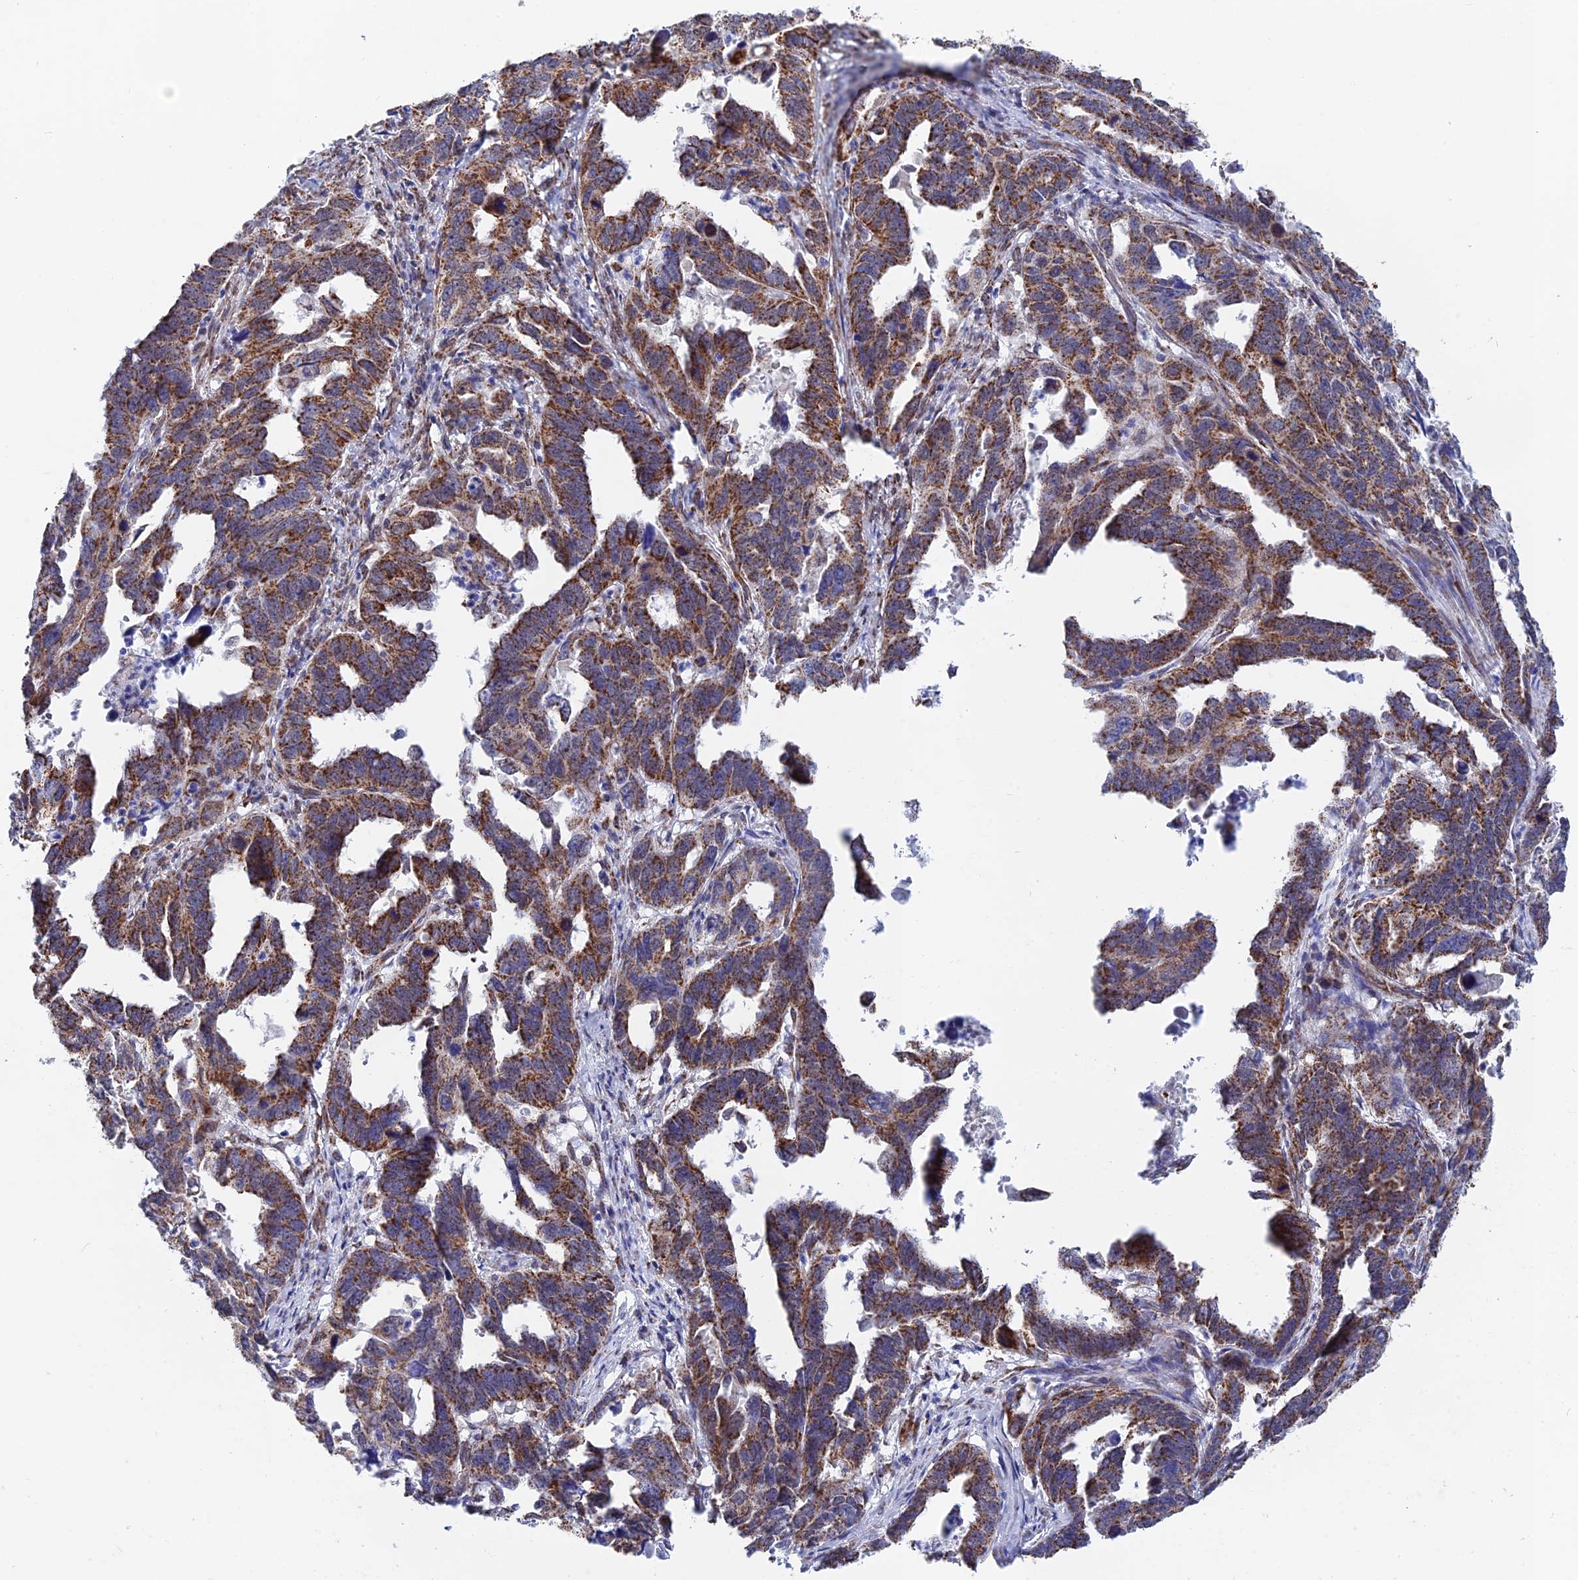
{"staining": {"intensity": "strong", "quantity": ">75%", "location": "cytoplasmic/membranous"}, "tissue": "endometrial cancer", "cell_type": "Tumor cells", "image_type": "cancer", "snomed": [{"axis": "morphology", "description": "Adenocarcinoma, NOS"}, {"axis": "topography", "description": "Endometrium"}], "caption": "An IHC micrograph of neoplastic tissue is shown. Protein staining in brown shows strong cytoplasmic/membranous positivity in endometrial adenocarcinoma within tumor cells.", "gene": "CDC16", "patient": {"sex": "female", "age": 65}}